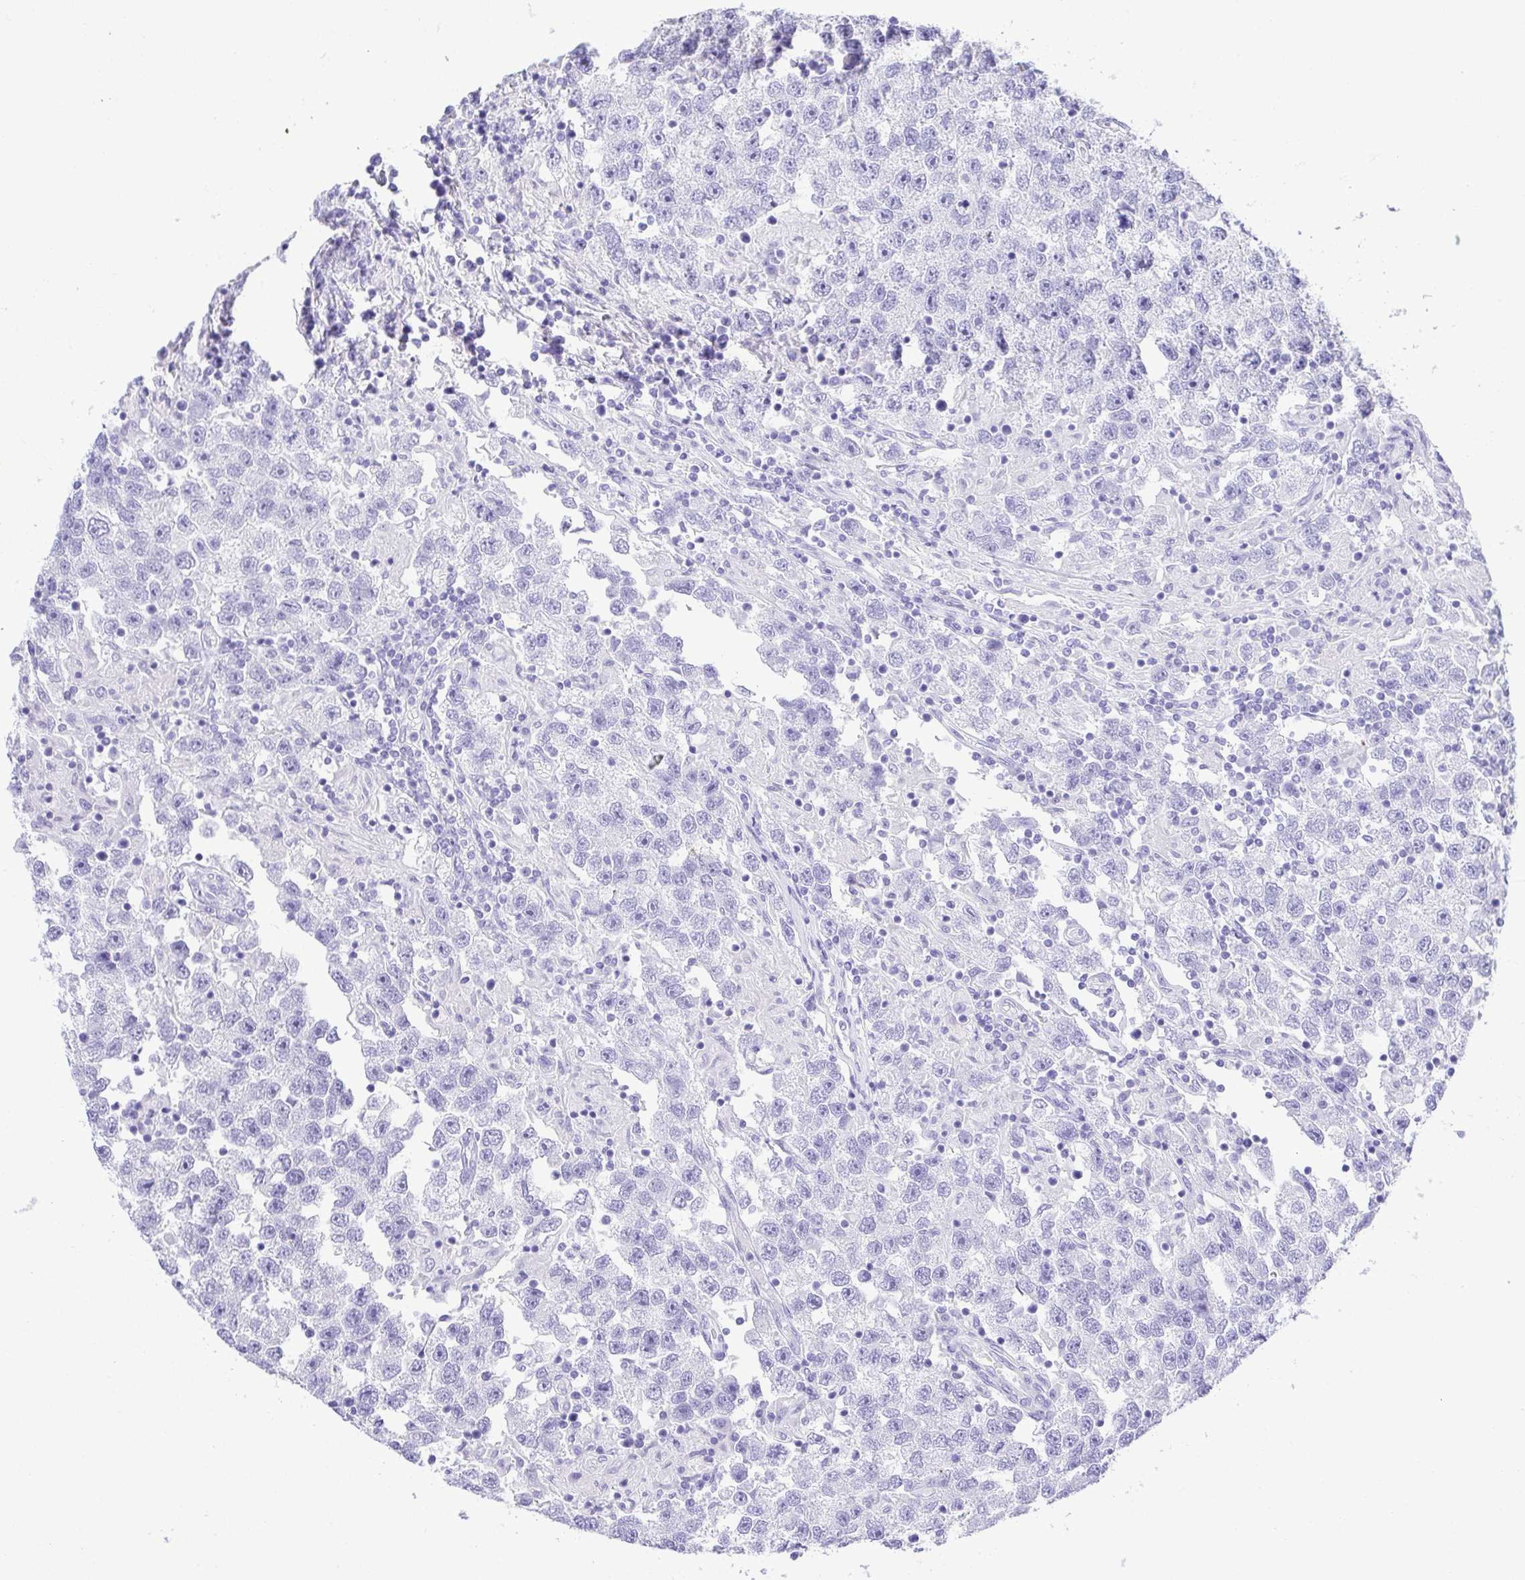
{"staining": {"intensity": "negative", "quantity": "none", "location": "none"}, "tissue": "testis cancer", "cell_type": "Tumor cells", "image_type": "cancer", "snomed": [{"axis": "morphology", "description": "Seminoma, NOS"}, {"axis": "topography", "description": "Testis"}], "caption": "An immunohistochemistry (IHC) image of testis seminoma is shown. There is no staining in tumor cells of testis seminoma. Brightfield microscopy of IHC stained with DAB (3,3'-diaminobenzidine) (brown) and hematoxylin (blue), captured at high magnification.", "gene": "CDSN", "patient": {"sex": "male", "age": 26}}